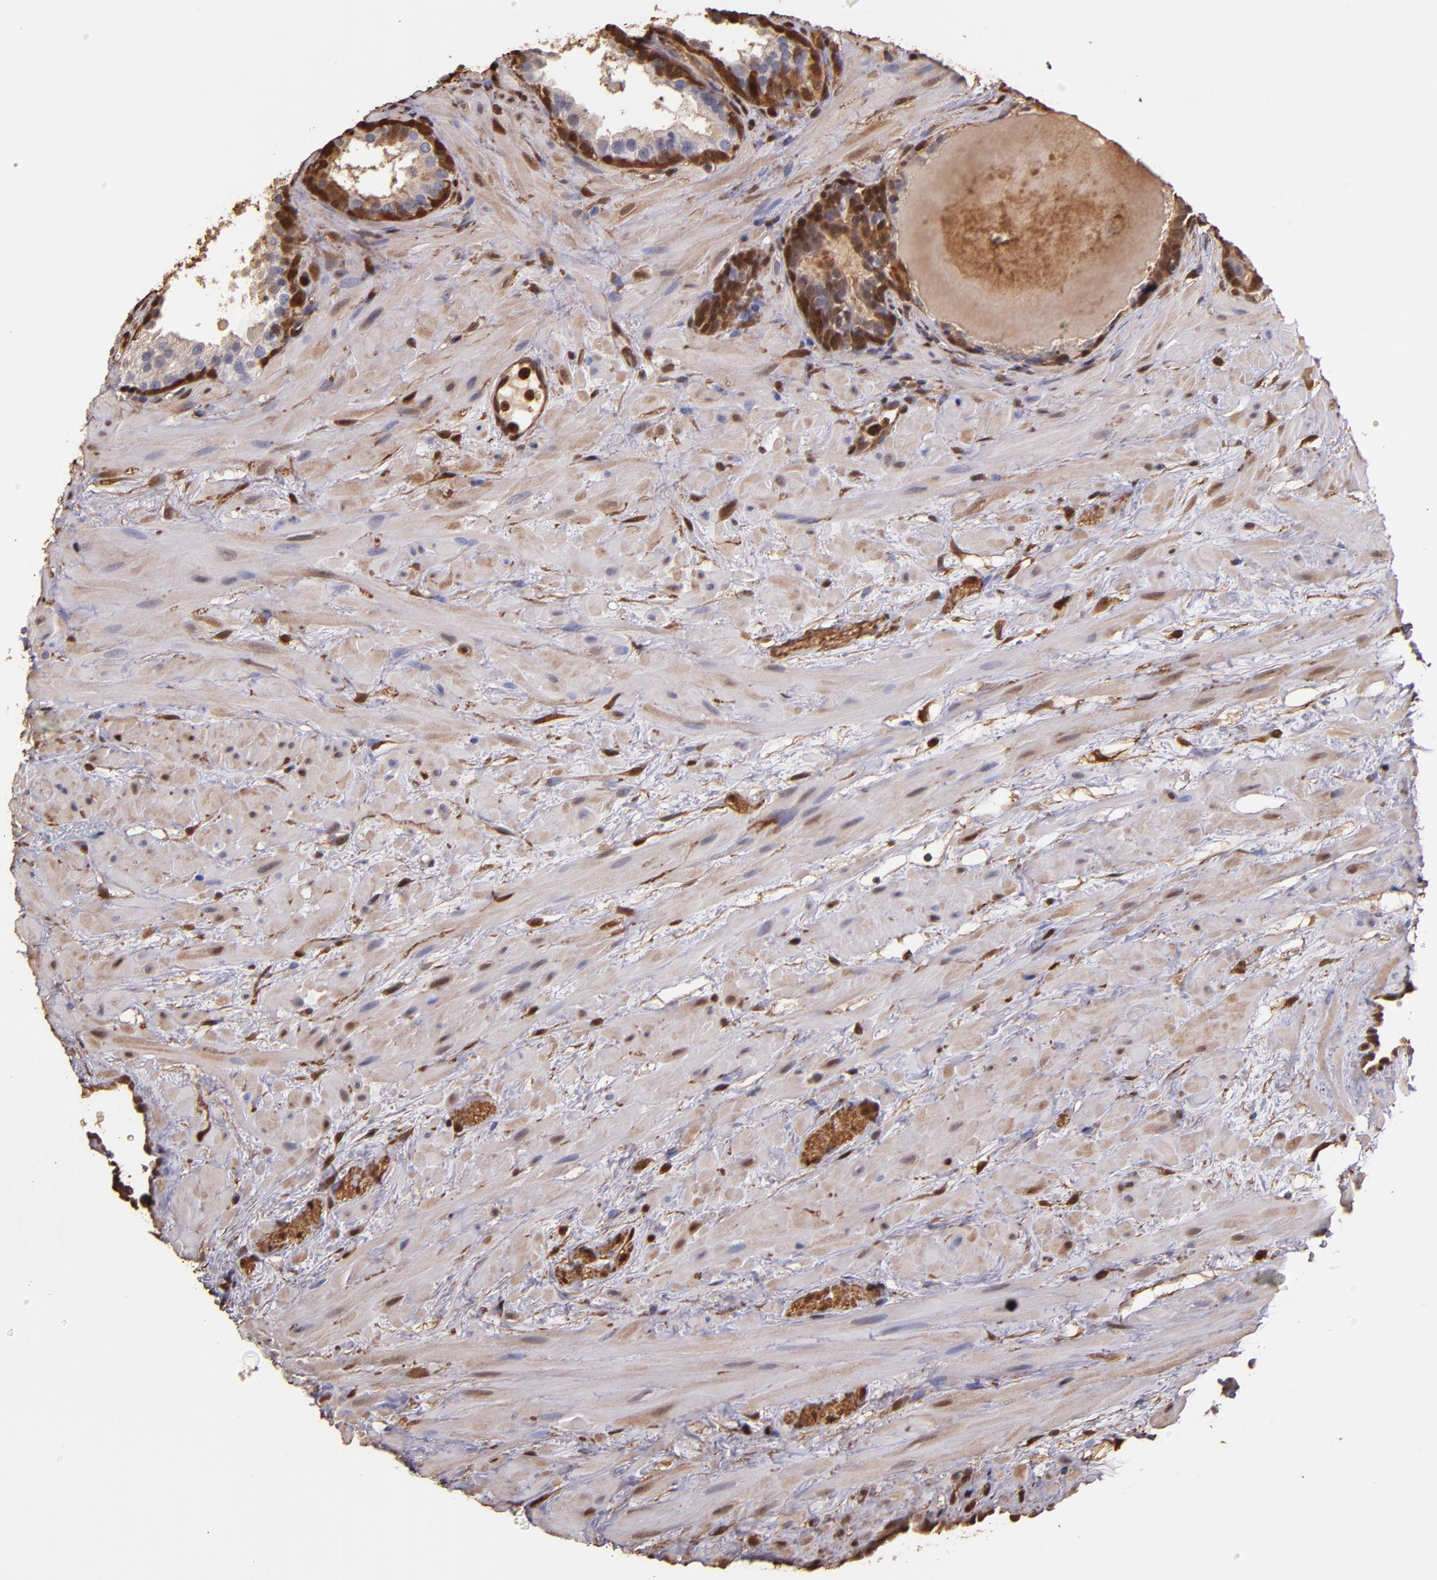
{"staining": {"intensity": "negative", "quantity": "none", "location": "none"}, "tissue": "prostate cancer", "cell_type": "Tumor cells", "image_type": "cancer", "snomed": [{"axis": "morphology", "description": "Adenocarcinoma, Low grade"}, {"axis": "topography", "description": "Prostate"}], "caption": "An immunohistochemistry (IHC) photomicrograph of prostate cancer is shown. There is no staining in tumor cells of prostate cancer.", "gene": "S100A6", "patient": {"sex": "male", "age": 57}}